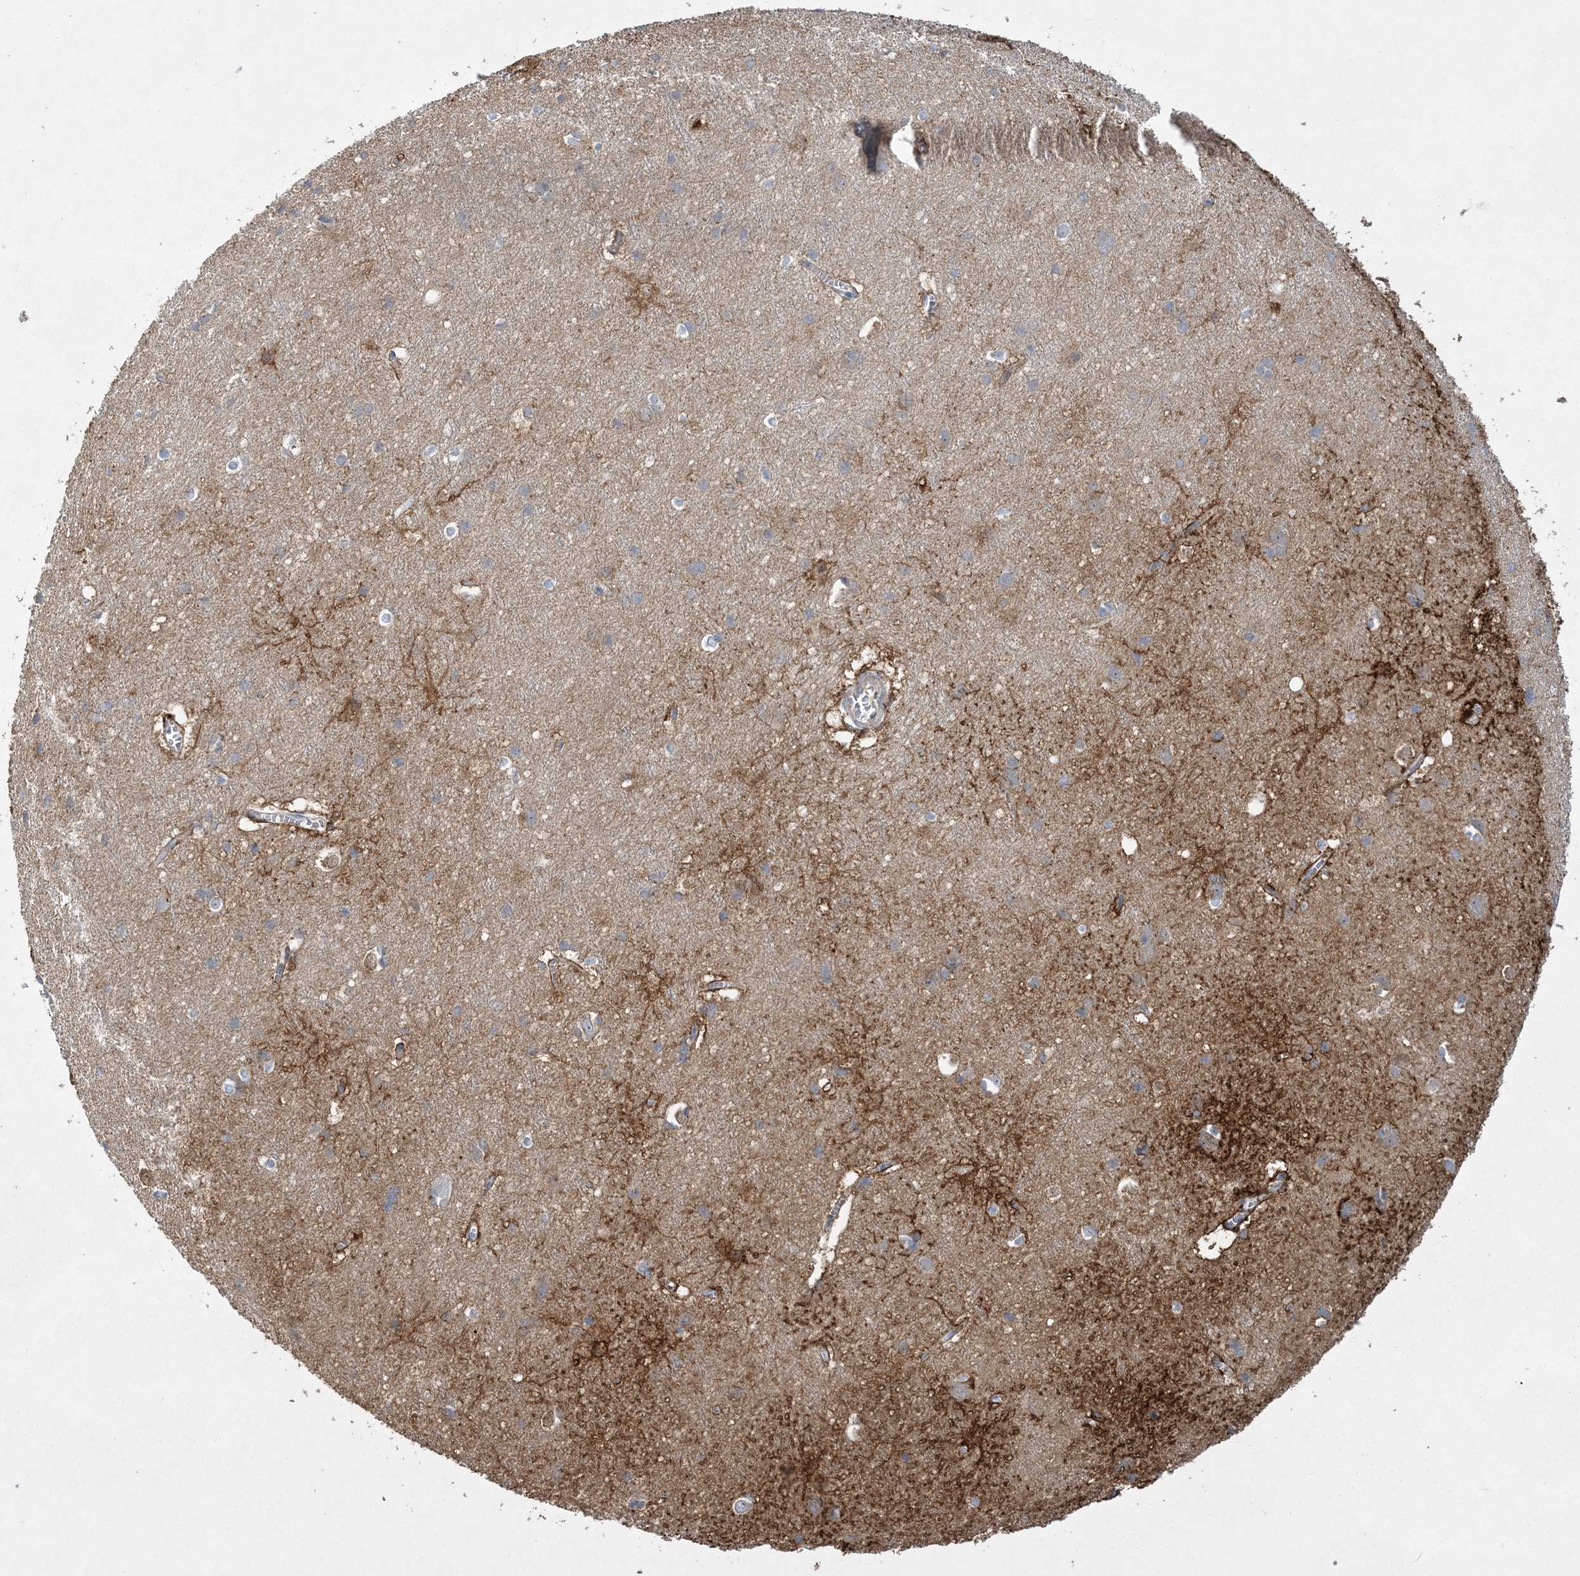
{"staining": {"intensity": "moderate", "quantity": "25%-75%", "location": "cytoplasmic/membranous"}, "tissue": "cerebral cortex", "cell_type": "Endothelial cells", "image_type": "normal", "snomed": [{"axis": "morphology", "description": "Normal tissue, NOS"}, {"axis": "topography", "description": "Cerebral cortex"}], "caption": "An image of human cerebral cortex stained for a protein shows moderate cytoplasmic/membranous brown staining in endothelial cells. (Stains: DAB (3,3'-diaminobenzidine) in brown, nuclei in blue, Microscopy: brightfield microscopy at high magnification).", "gene": "CALN1", "patient": {"sex": "male", "age": 54}}